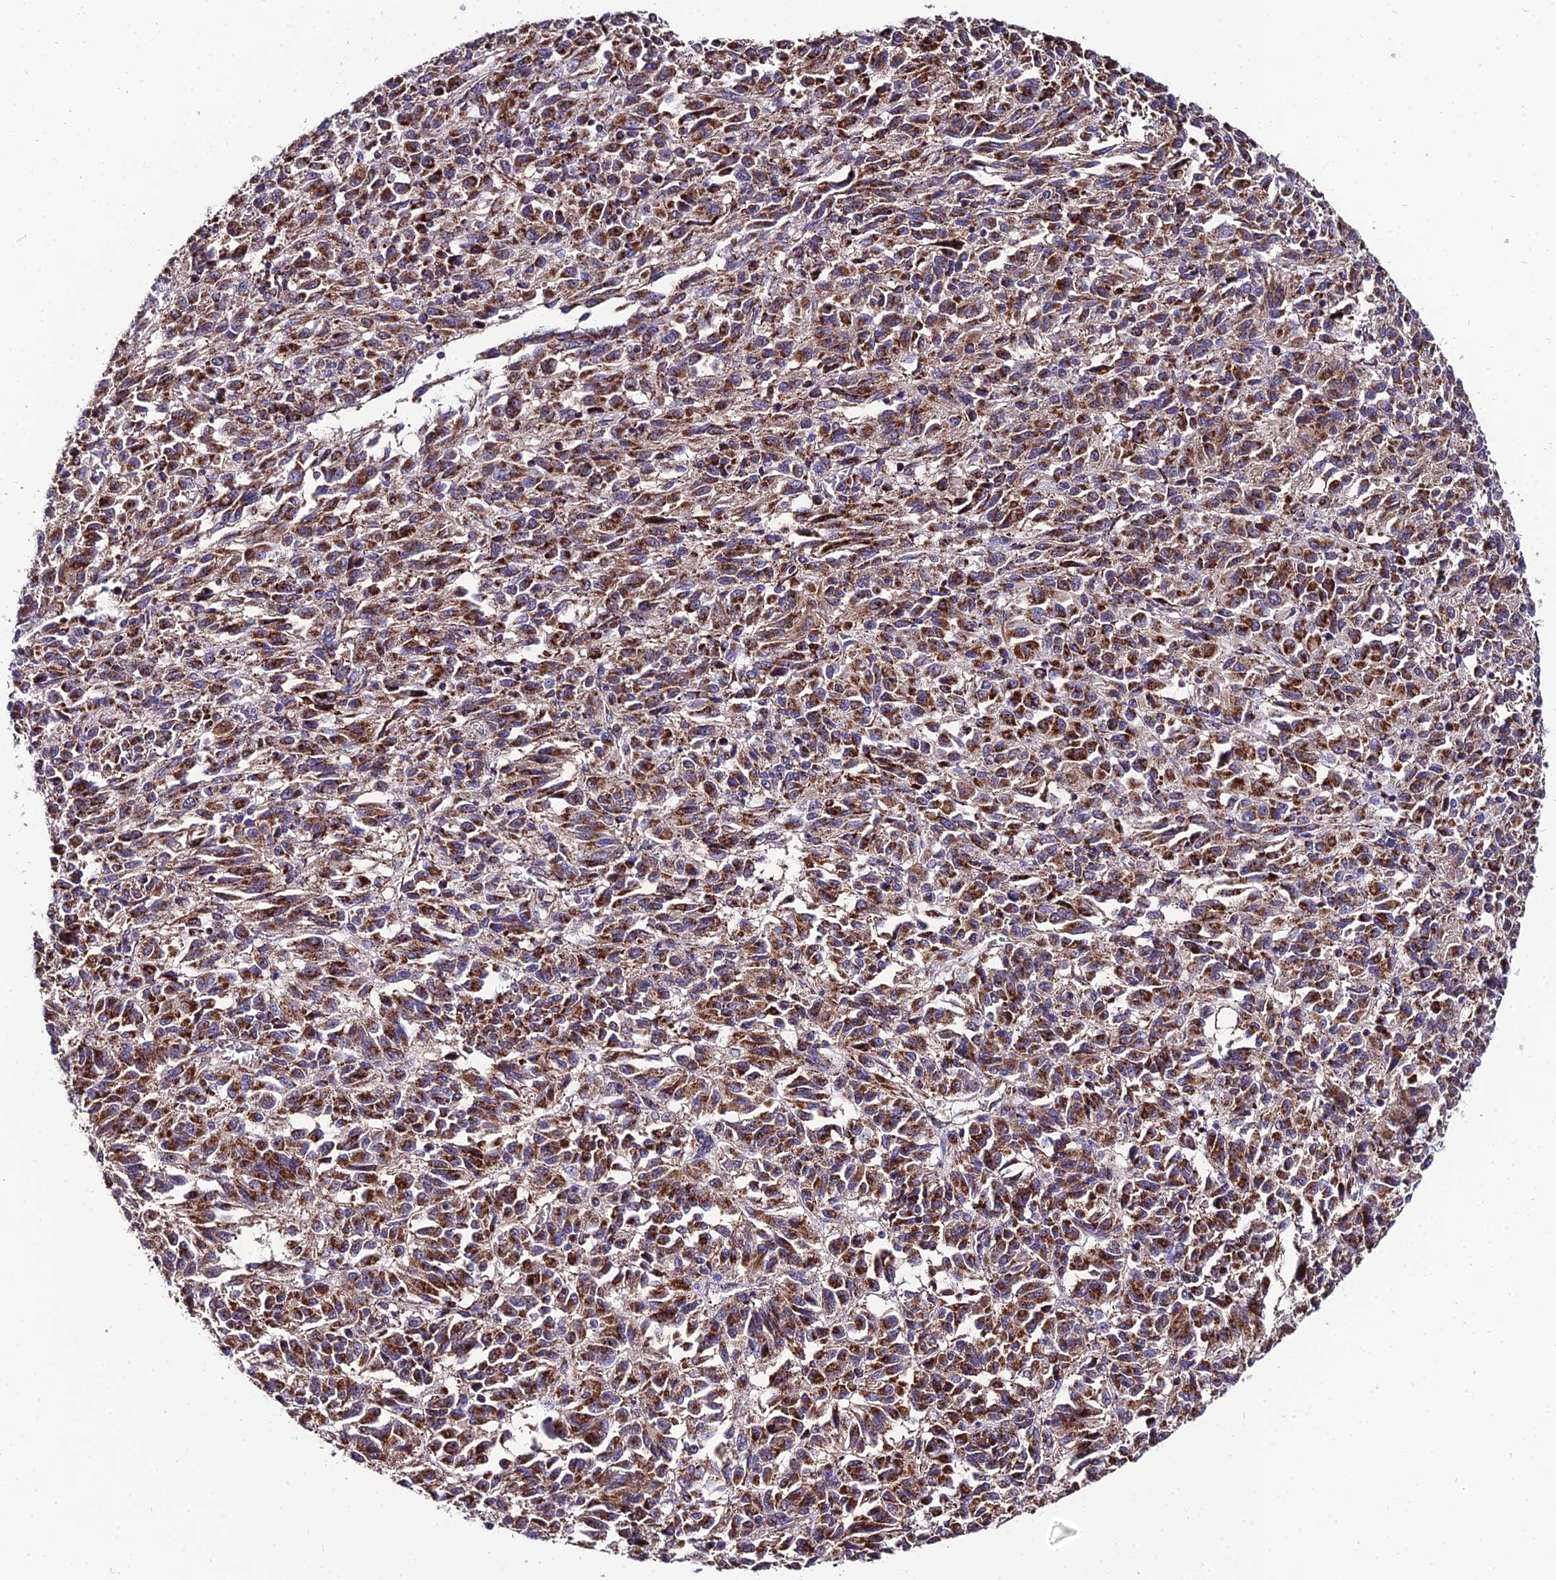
{"staining": {"intensity": "strong", "quantity": ">75%", "location": "cytoplasmic/membranous"}, "tissue": "melanoma", "cell_type": "Tumor cells", "image_type": "cancer", "snomed": [{"axis": "morphology", "description": "Malignant melanoma, Metastatic site"}, {"axis": "topography", "description": "Lung"}], "caption": "Tumor cells display high levels of strong cytoplasmic/membranous expression in about >75% of cells in malignant melanoma (metastatic site).", "gene": "PSMD2", "patient": {"sex": "male", "age": 64}}